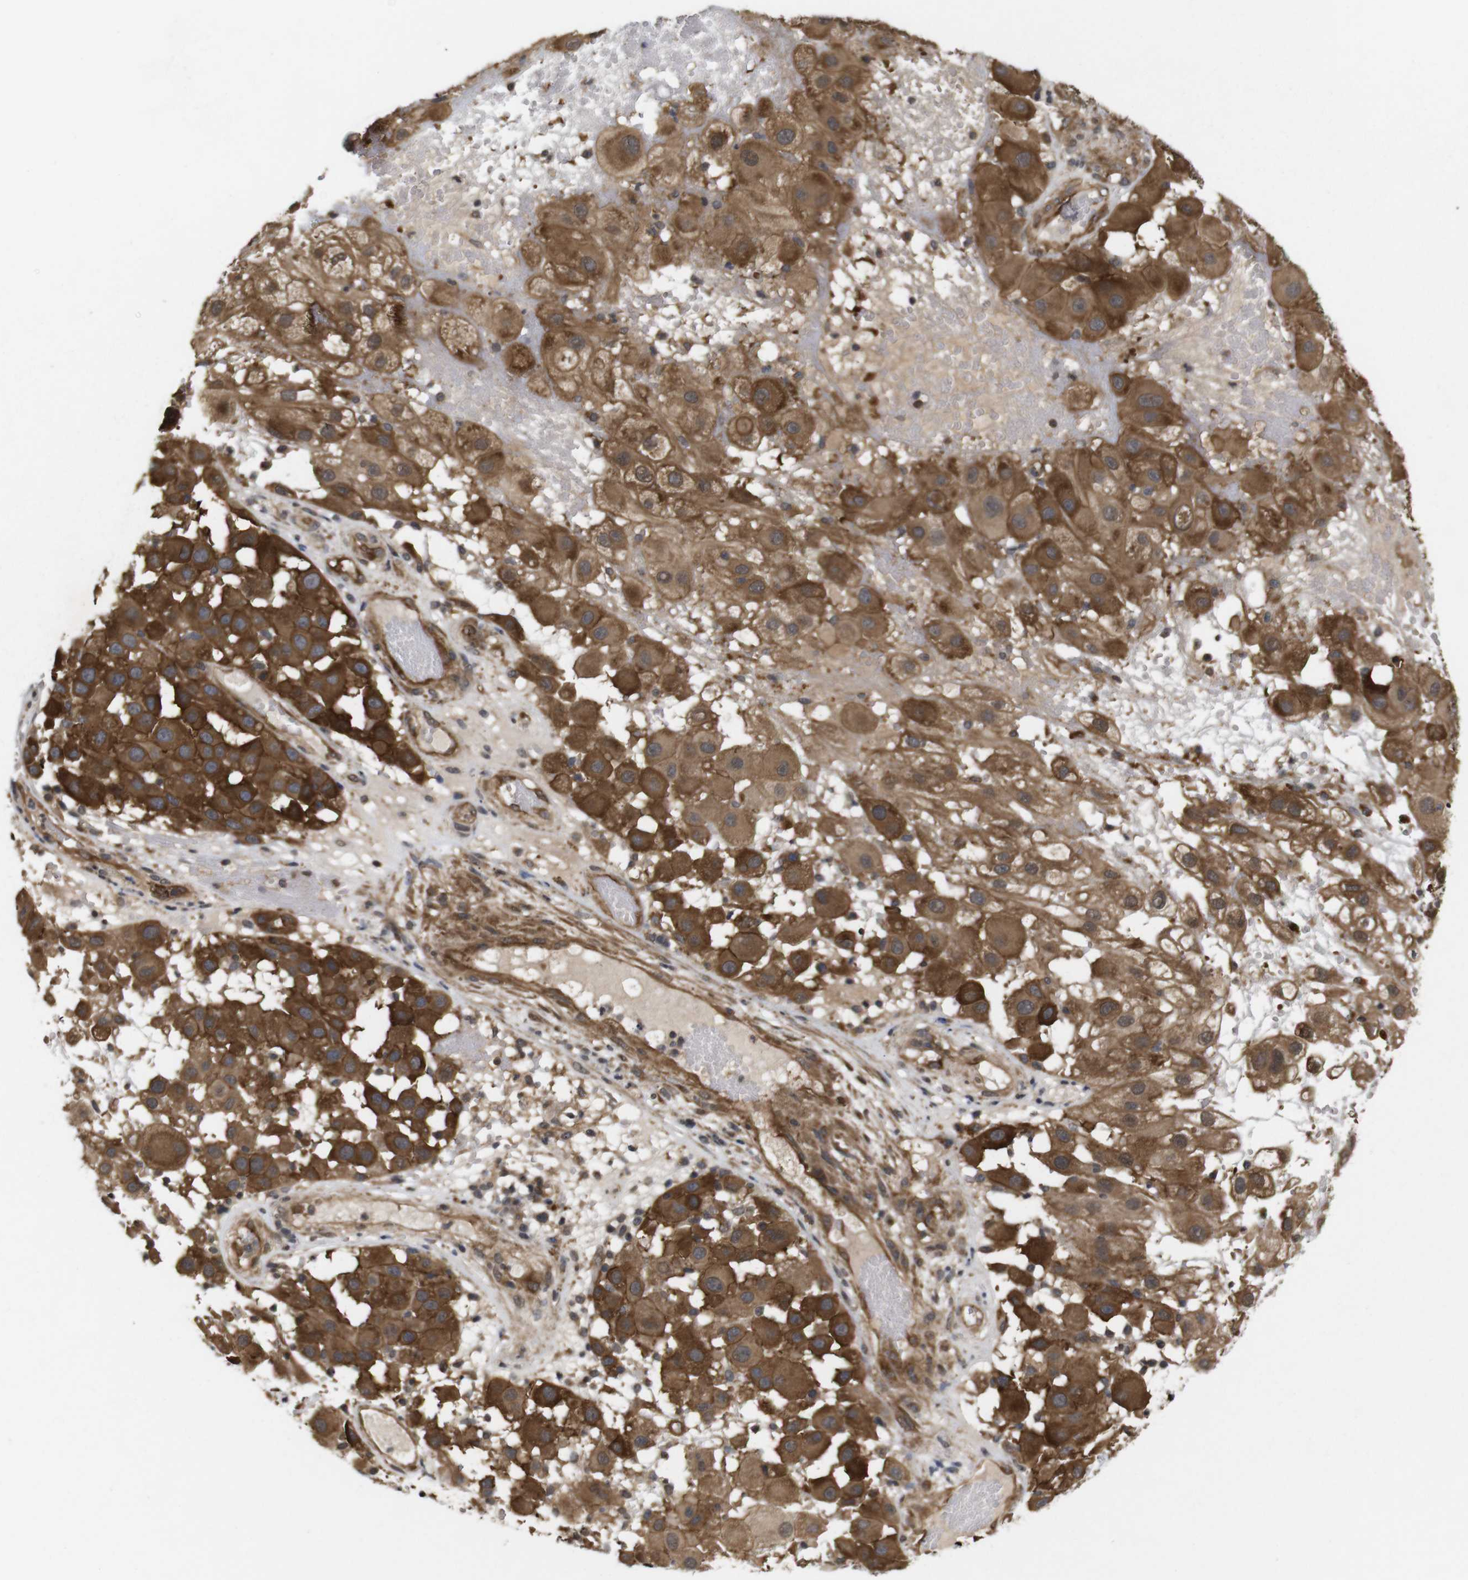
{"staining": {"intensity": "moderate", "quantity": ">75%", "location": "cytoplasmic/membranous"}, "tissue": "melanoma", "cell_type": "Tumor cells", "image_type": "cancer", "snomed": [{"axis": "morphology", "description": "Malignant melanoma, NOS"}, {"axis": "topography", "description": "Skin"}], "caption": "Melanoma stained for a protein (brown) shows moderate cytoplasmic/membranous positive expression in about >75% of tumor cells.", "gene": "NANOS1", "patient": {"sex": "female", "age": 81}}